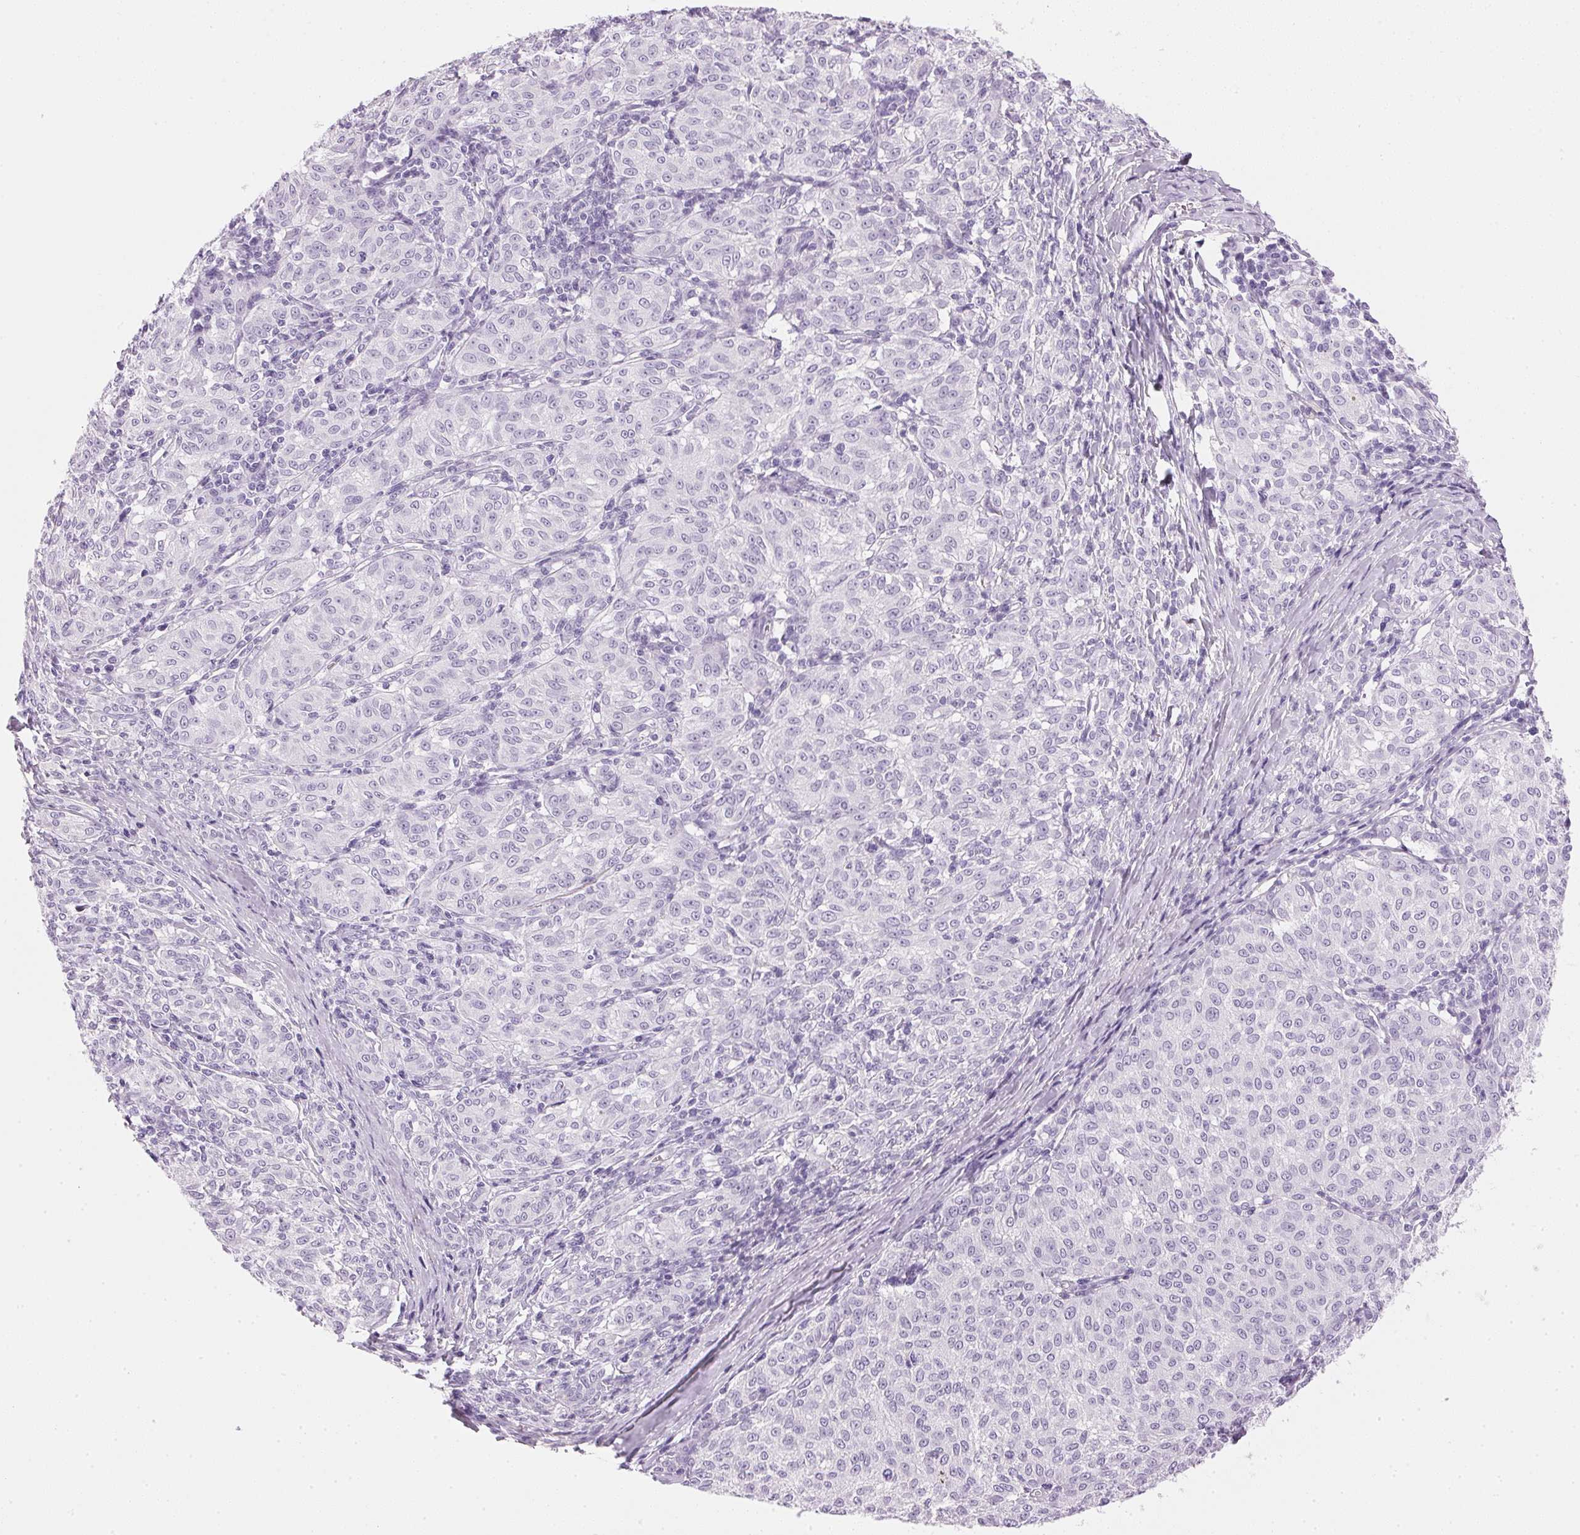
{"staining": {"intensity": "negative", "quantity": "none", "location": "none"}, "tissue": "melanoma", "cell_type": "Tumor cells", "image_type": "cancer", "snomed": [{"axis": "morphology", "description": "Malignant melanoma, NOS"}, {"axis": "topography", "description": "Skin"}], "caption": "There is no significant staining in tumor cells of malignant melanoma. Nuclei are stained in blue.", "gene": "IGFBP1", "patient": {"sex": "female", "age": 72}}